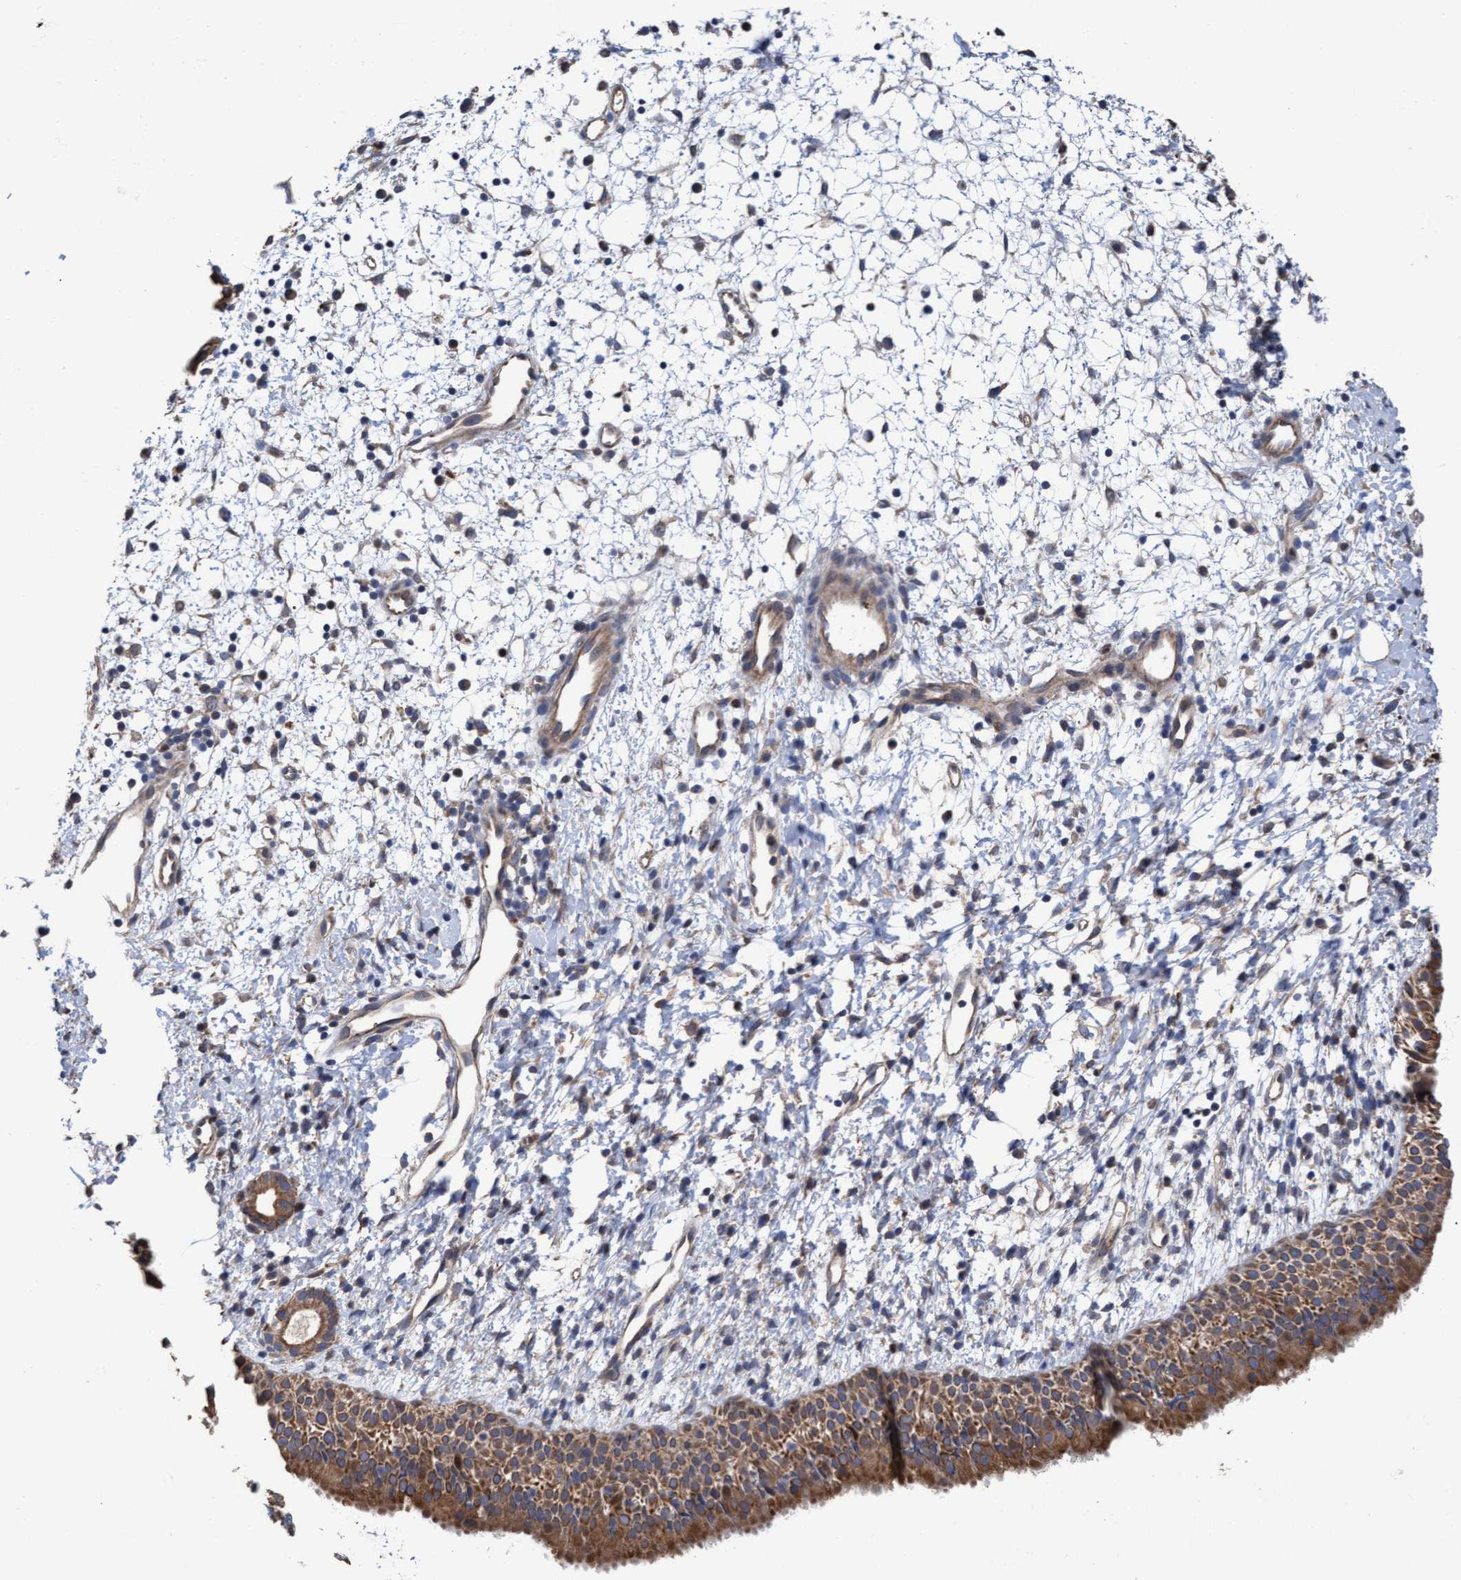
{"staining": {"intensity": "moderate", "quantity": ">75%", "location": "cytoplasmic/membranous"}, "tissue": "nasopharynx", "cell_type": "Respiratory epithelial cells", "image_type": "normal", "snomed": [{"axis": "morphology", "description": "Normal tissue, NOS"}, {"axis": "topography", "description": "Nasopharynx"}], "caption": "Respiratory epithelial cells exhibit medium levels of moderate cytoplasmic/membranous expression in approximately >75% of cells in unremarkable human nasopharynx.", "gene": "MRPL38", "patient": {"sex": "male", "age": 10}}